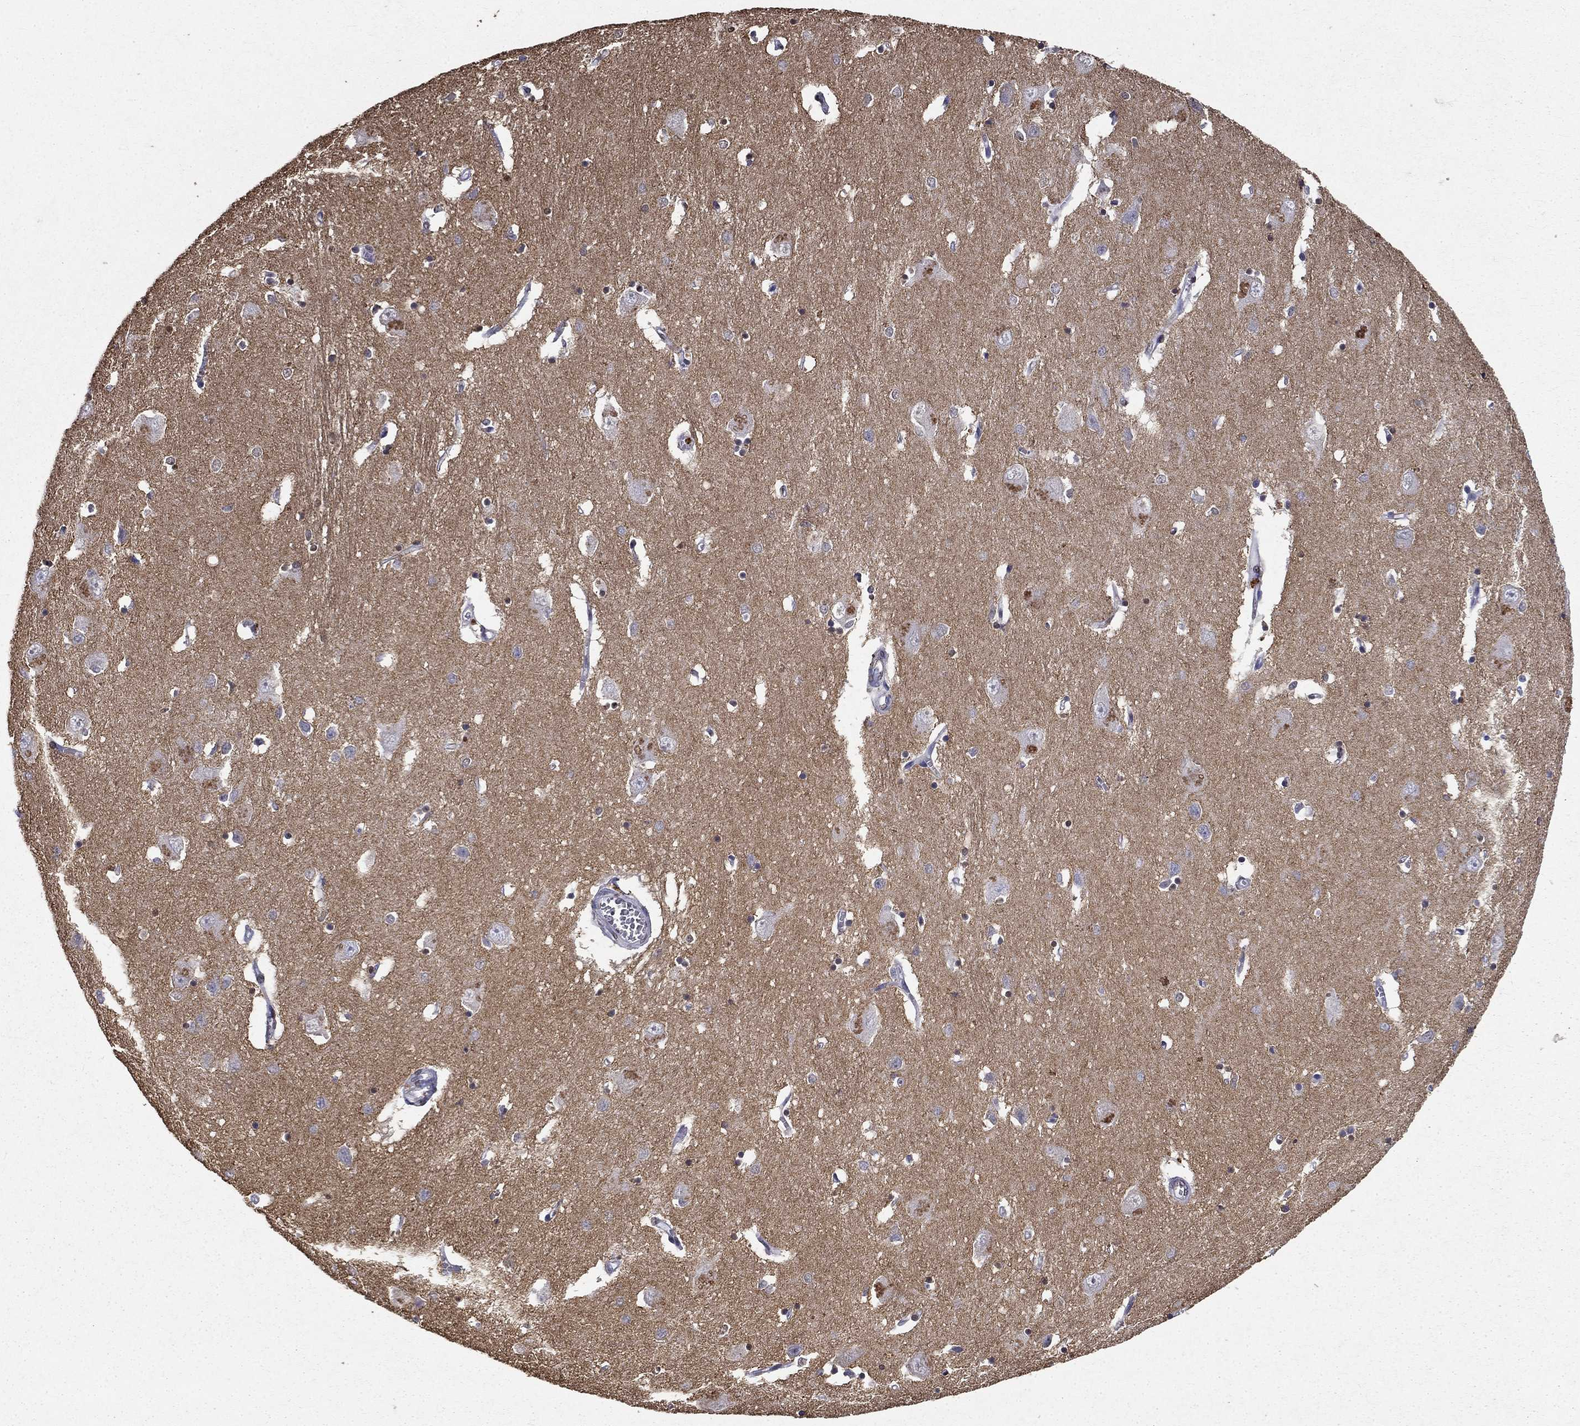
{"staining": {"intensity": "negative", "quantity": "none", "location": "none"}, "tissue": "caudate", "cell_type": "Glial cells", "image_type": "normal", "snomed": [{"axis": "morphology", "description": "Normal tissue, NOS"}, {"axis": "topography", "description": "Lateral ventricle wall"}], "caption": "Immunohistochemistry photomicrograph of normal caudate: human caudate stained with DAB (3,3'-diaminobenzidine) reveals no significant protein expression in glial cells.", "gene": "IGSF8", "patient": {"sex": "male", "age": 54}}